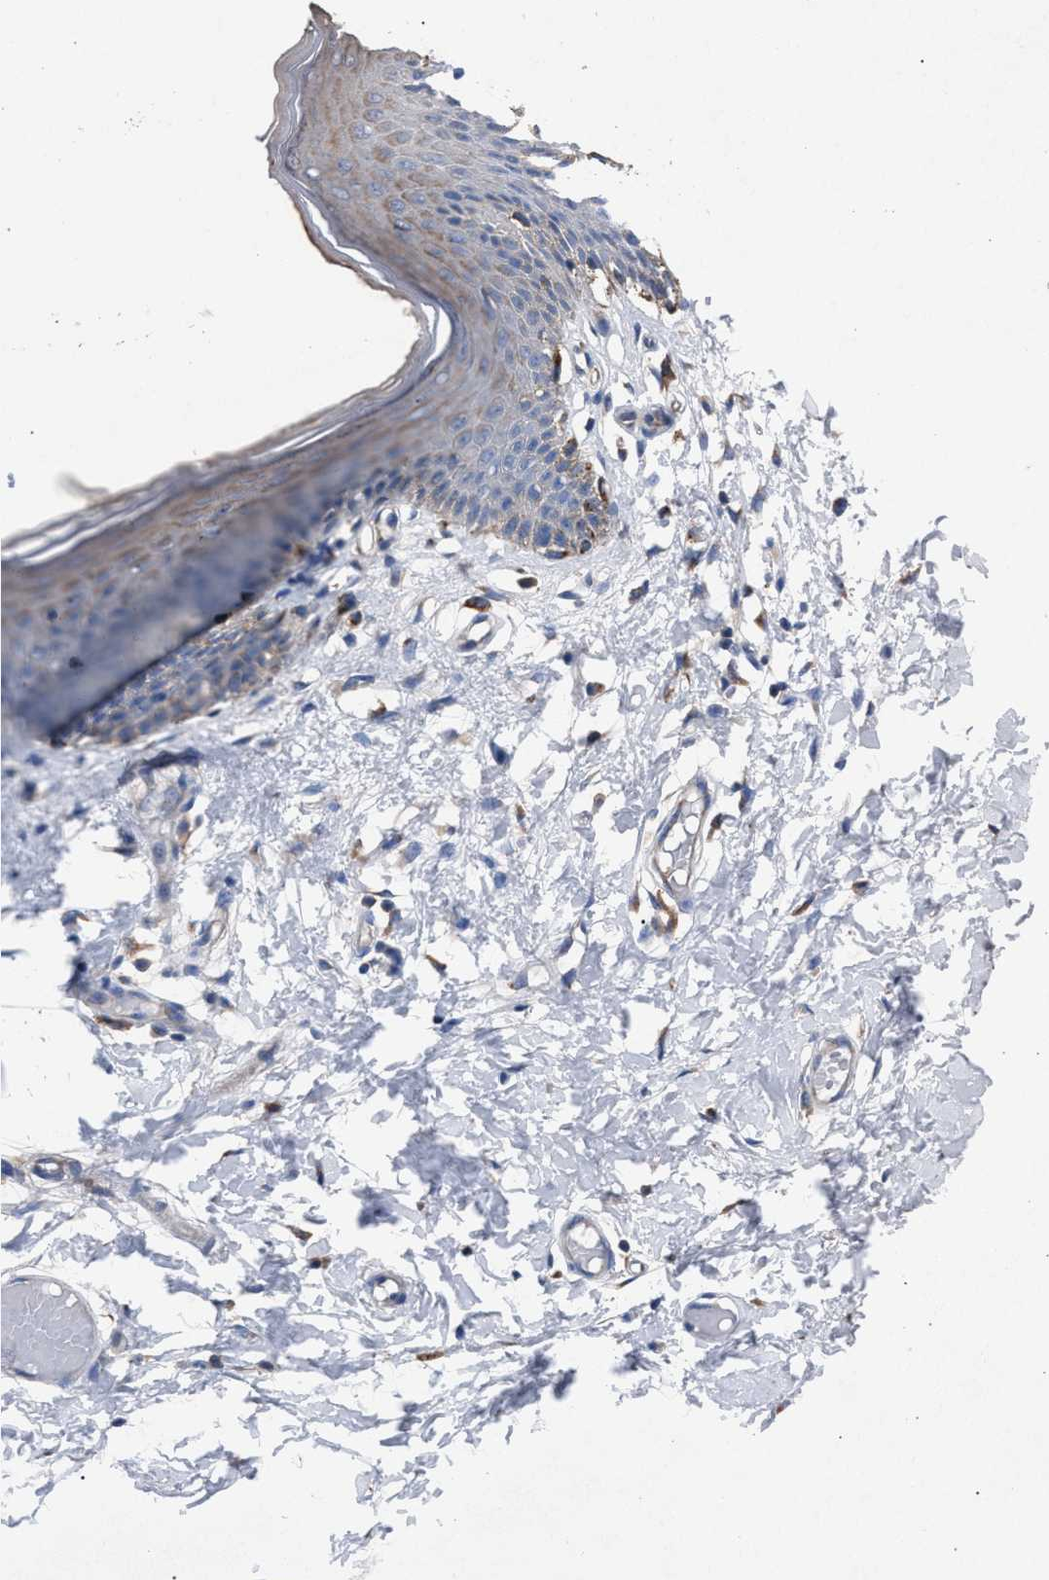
{"staining": {"intensity": "weak", "quantity": "<25%", "location": "cytoplasmic/membranous"}, "tissue": "skin", "cell_type": "Epidermal cells", "image_type": "normal", "snomed": [{"axis": "morphology", "description": "Normal tissue, NOS"}, {"axis": "topography", "description": "Vulva"}], "caption": "A high-resolution histopathology image shows IHC staining of benign skin, which shows no significant expression in epidermal cells. (DAB (3,3'-diaminobenzidine) immunohistochemistry visualized using brightfield microscopy, high magnification).", "gene": "ATP6V0A1", "patient": {"sex": "female", "age": 66}}